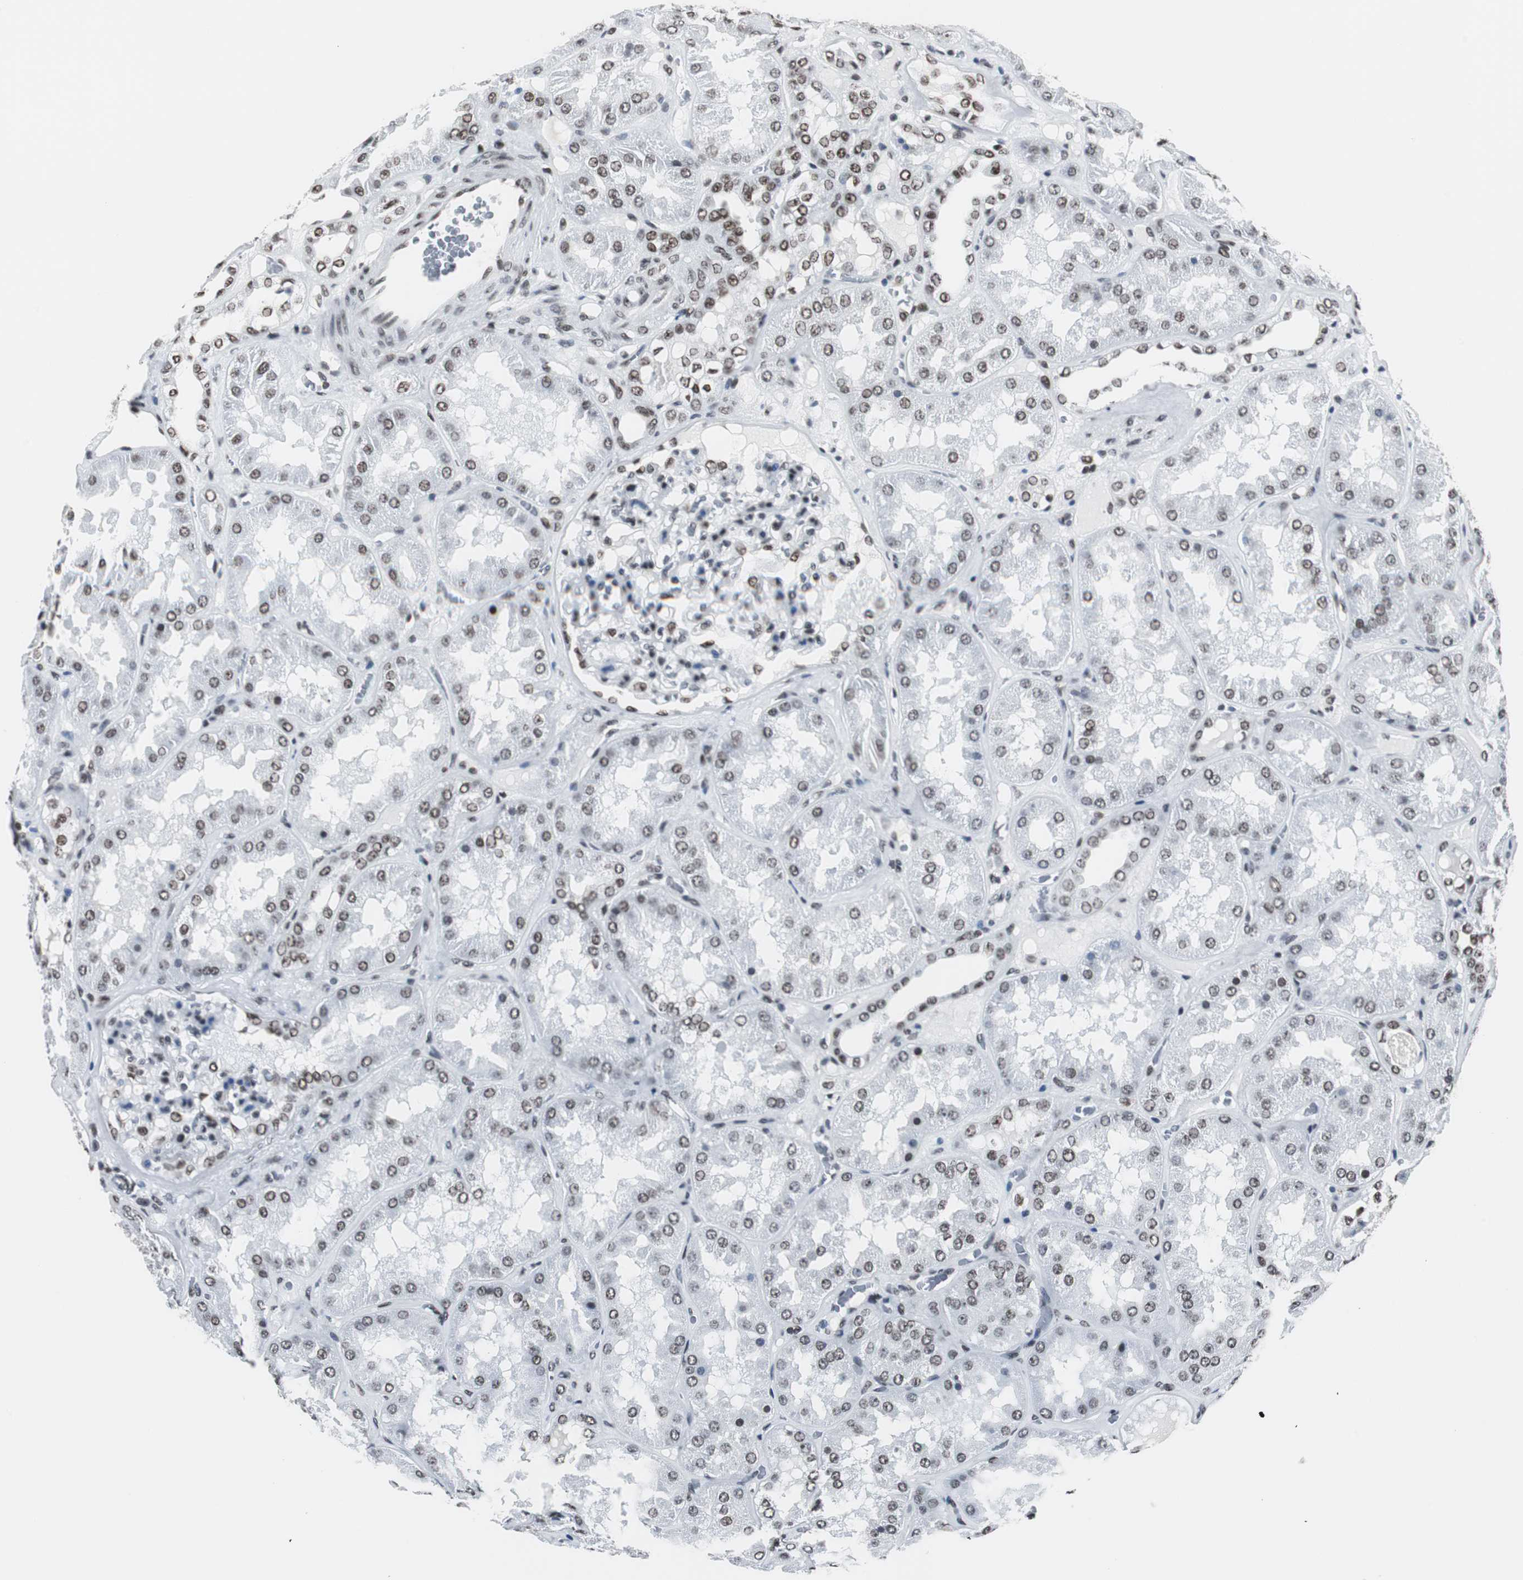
{"staining": {"intensity": "moderate", "quantity": "25%-75%", "location": "nuclear"}, "tissue": "kidney", "cell_type": "Cells in glomeruli", "image_type": "normal", "snomed": [{"axis": "morphology", "description": "Normal tissue, NOS"}, {"axis": "topography", "description": "Kidney"}], "caption": "Brown immunohistochemical staining in benign human kidney exhibits moderate nuclear expression in about 25%-75% of cells in glomeruli. (DAB IHC, brown staining for protein, blue staining for nuclei).", "gene": "XRCC1", "patient": {"sex": "female", "age": 56}}